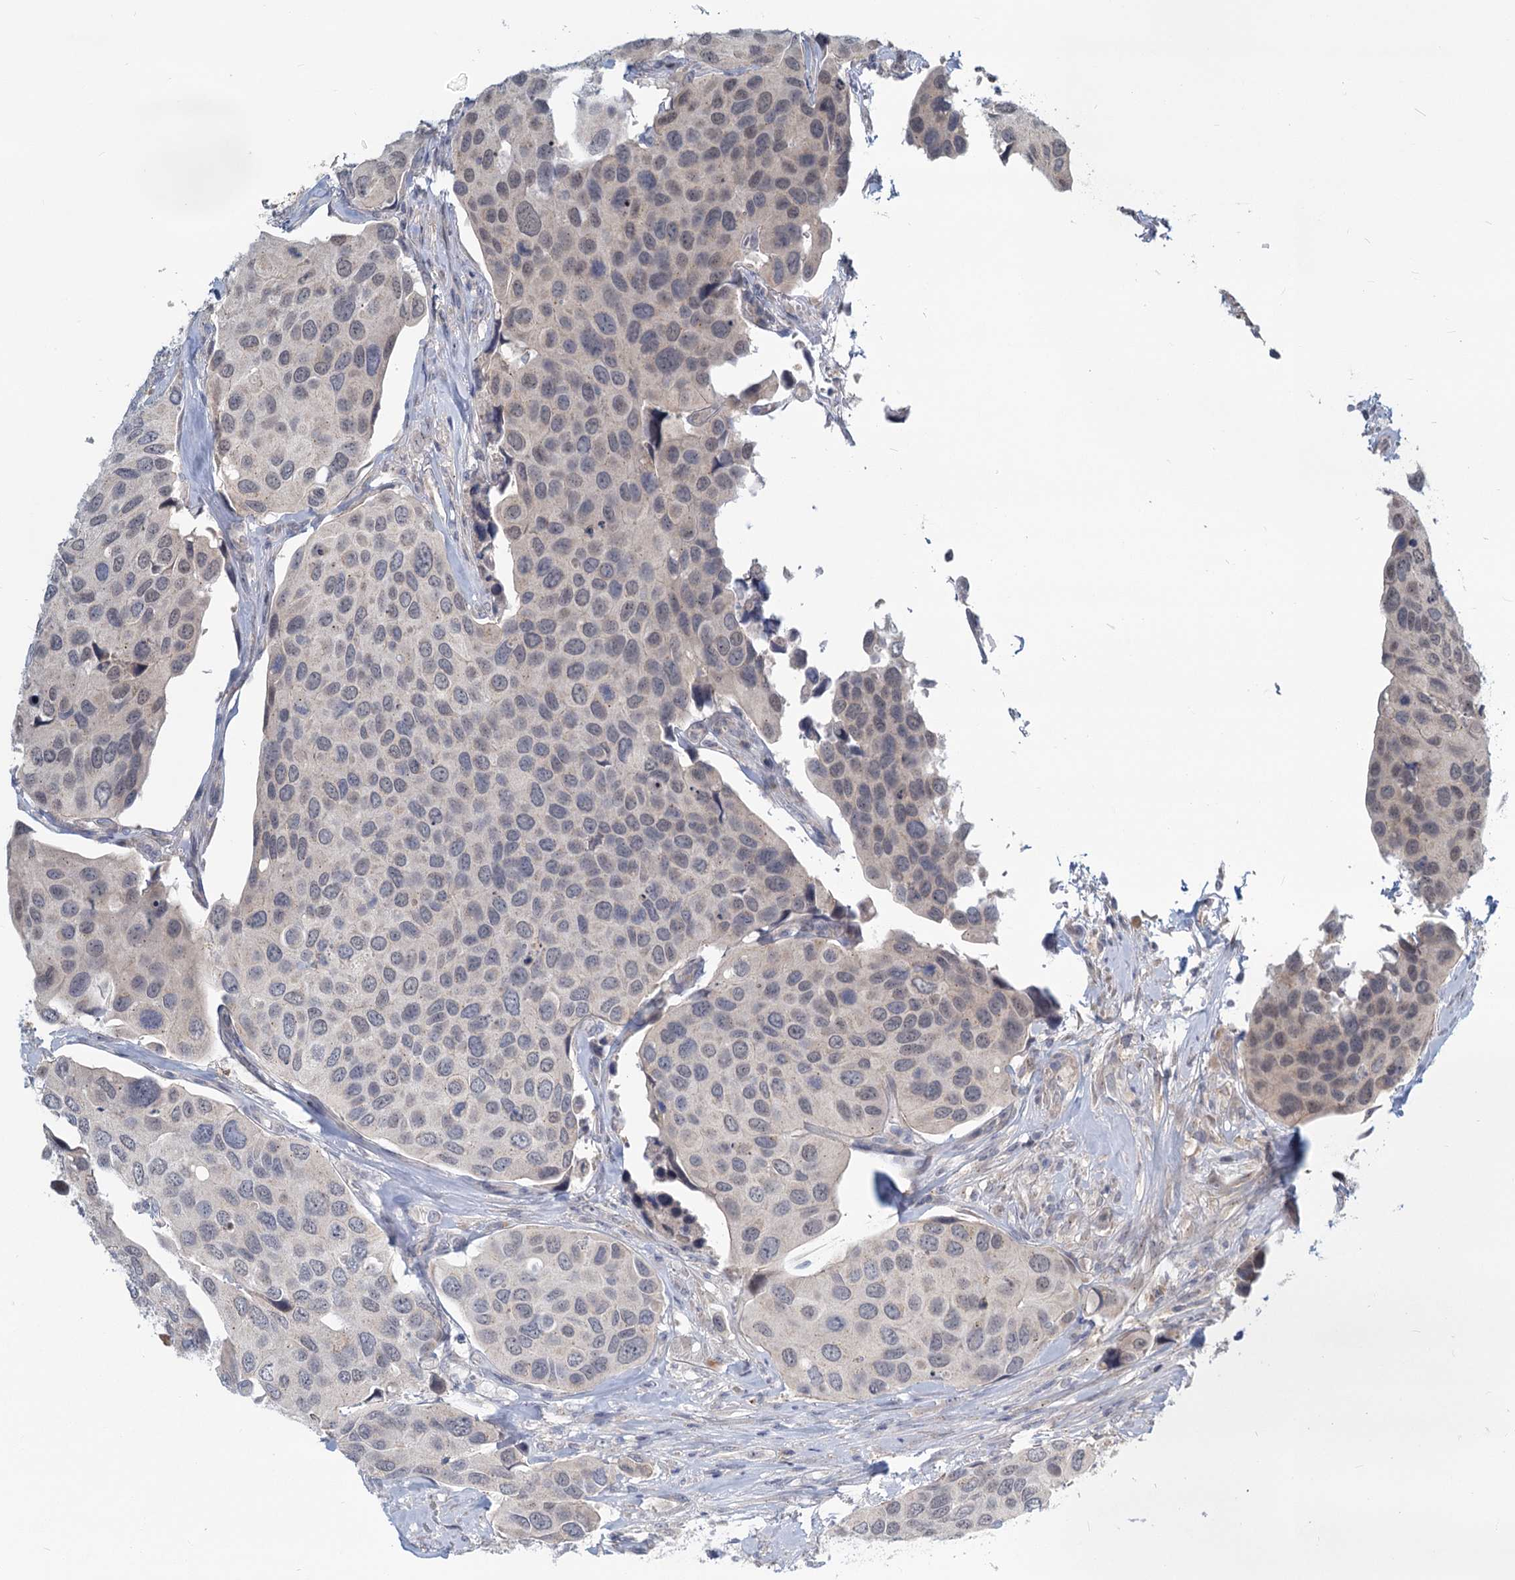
{"staining": {"intensity": "negative", "quantity": "none", "location": "none"}, "tissue": "urothelial cancer", "cell_type": "Tumor cells", "image_type": "cancer", "snomed": [{"axis": "morphology", "description": "Urothelial carcinoma, High grade"}, {"axis": "topography", "description": "Urinary bladder"}], "caption": "Urothelial carcinoma (high-grade) stained for a protein using immunohistochemistry (IHC) reveals no staining tumor cells.", "gene": "STAP1", "patient": {"sex": "male", "age": 74}}